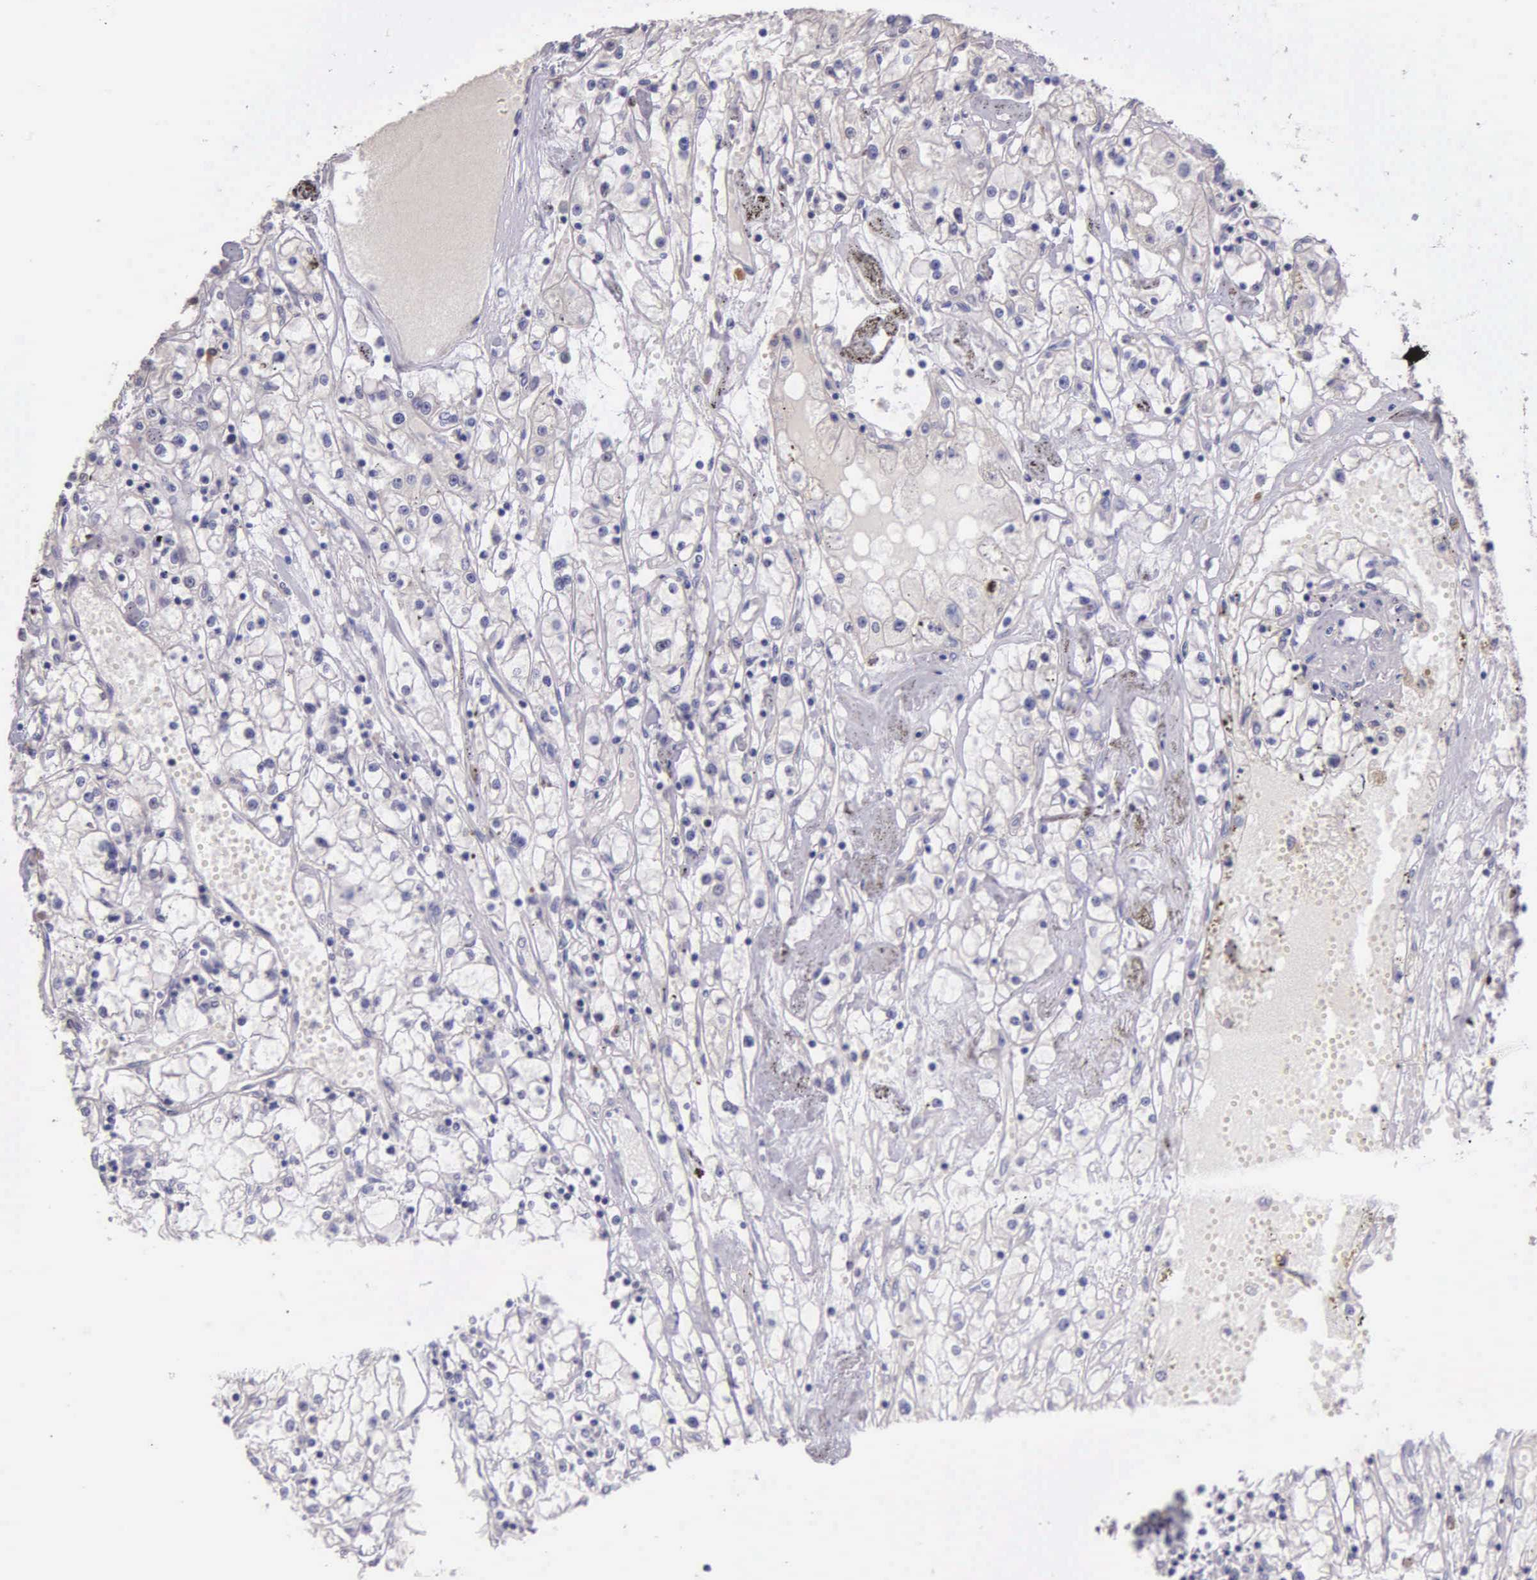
{"staining": {"intensity": "weak", "quantity": "<25%", "location": "nuclear"}, "tissue": "renal cancer", "cell_type": "Tumor cells", "image_type": "cancer", "snomed": [{"axis": "morphology", "description": "Adenocarcinoma, NOS"}, {"axis": "topography", "description": "Kidney"}], "caption": "DAB (3,3'-diaminobenzidine) immunohistochemical staining of renal adenocarcinoma reveals no significant staining in tumor cells.", "gene": "MCM5", "patient": {"sex": "male", "age": 56}}